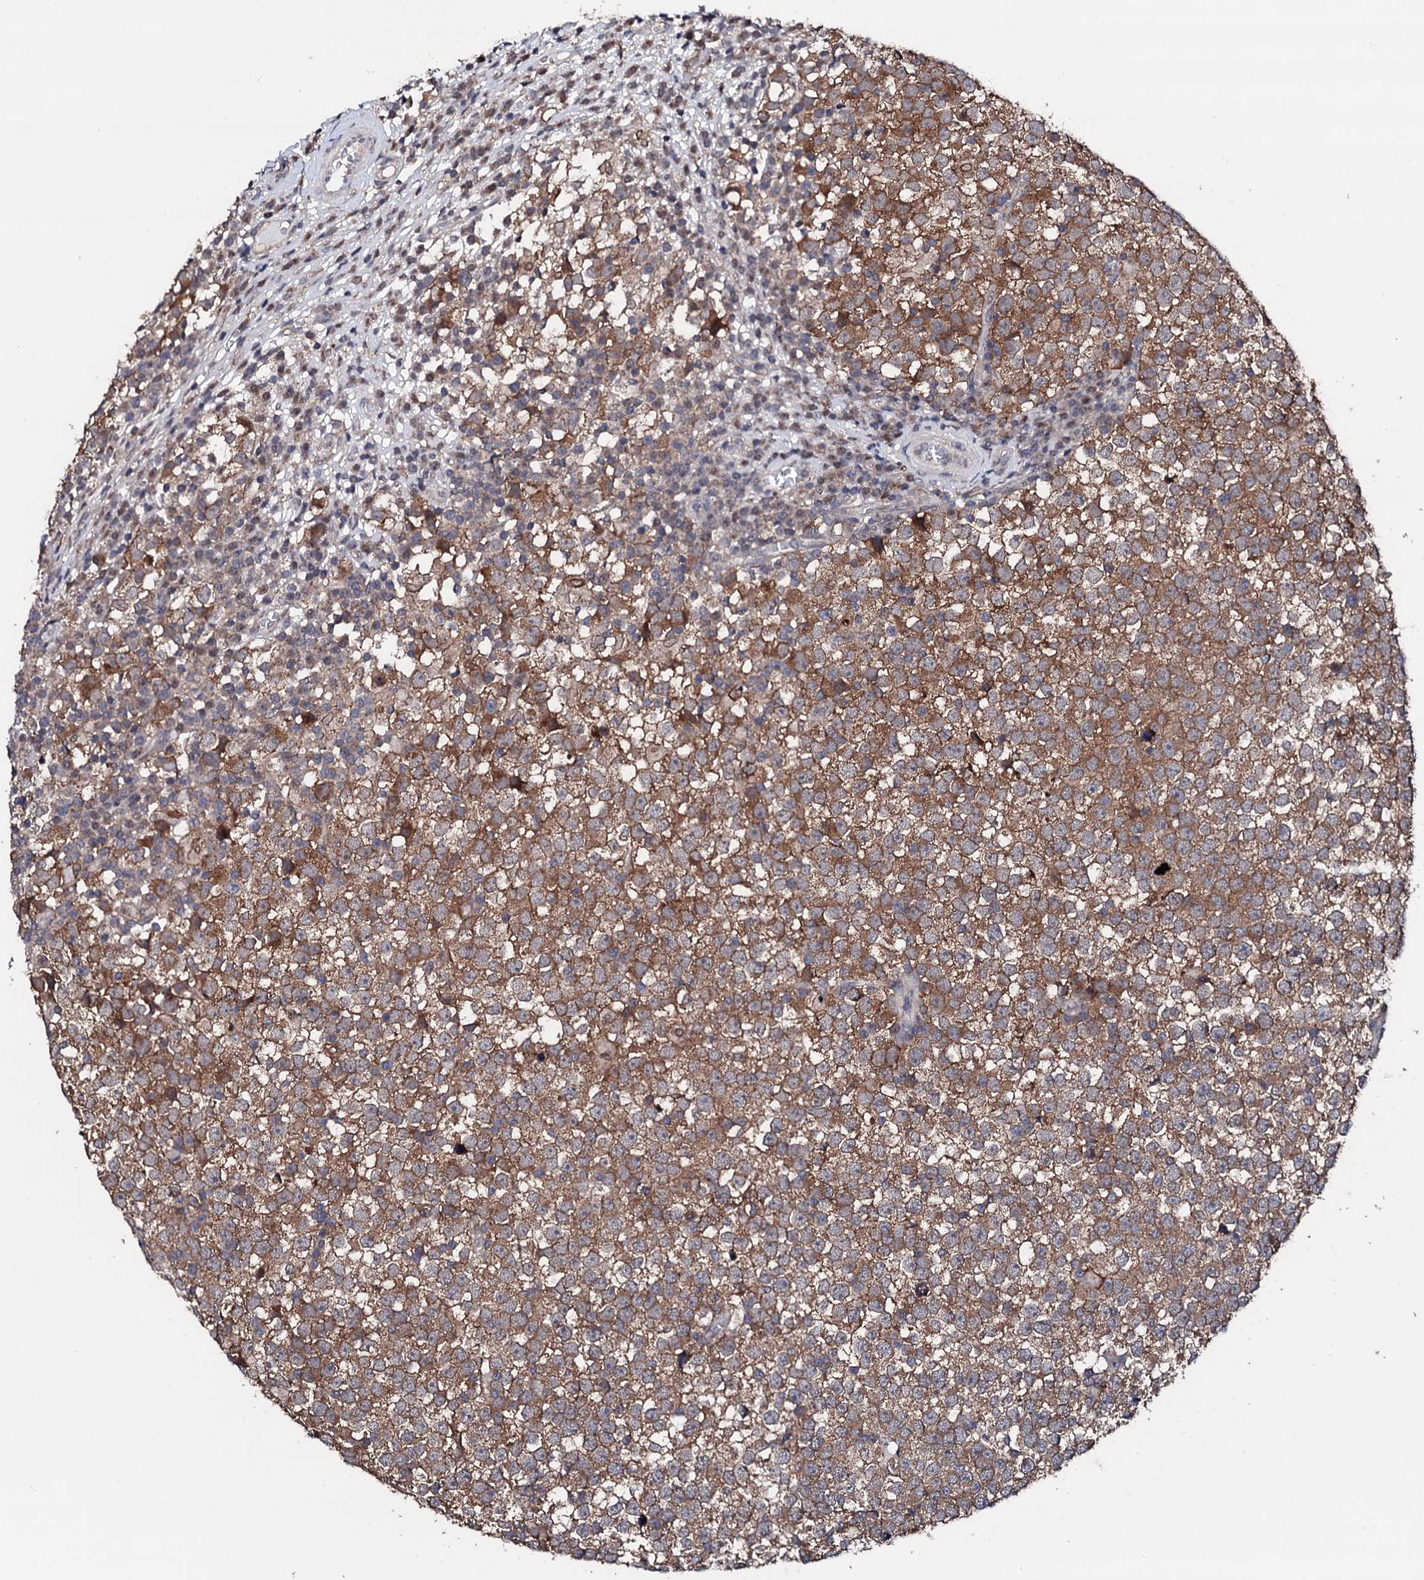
{"staining": {"intensity": "moderate", "quantity": ">75%", "location": "cytoplasmic/membranous"}, "tissue": "testis cancer", "cell_type": "Tumor cells", "image_type": "cancer", "snomed": [{"axis": "morphology", "description": "Seminoma, NOS"}, {"axis": "topography", "description": "Testis"}], "caption": "Human testis cancer (seminoma) stained with a protein marker exhibits moderate staining in tumor cells.", "gene": "EDC3", "patient": {"sex": "male", "age": 65}}